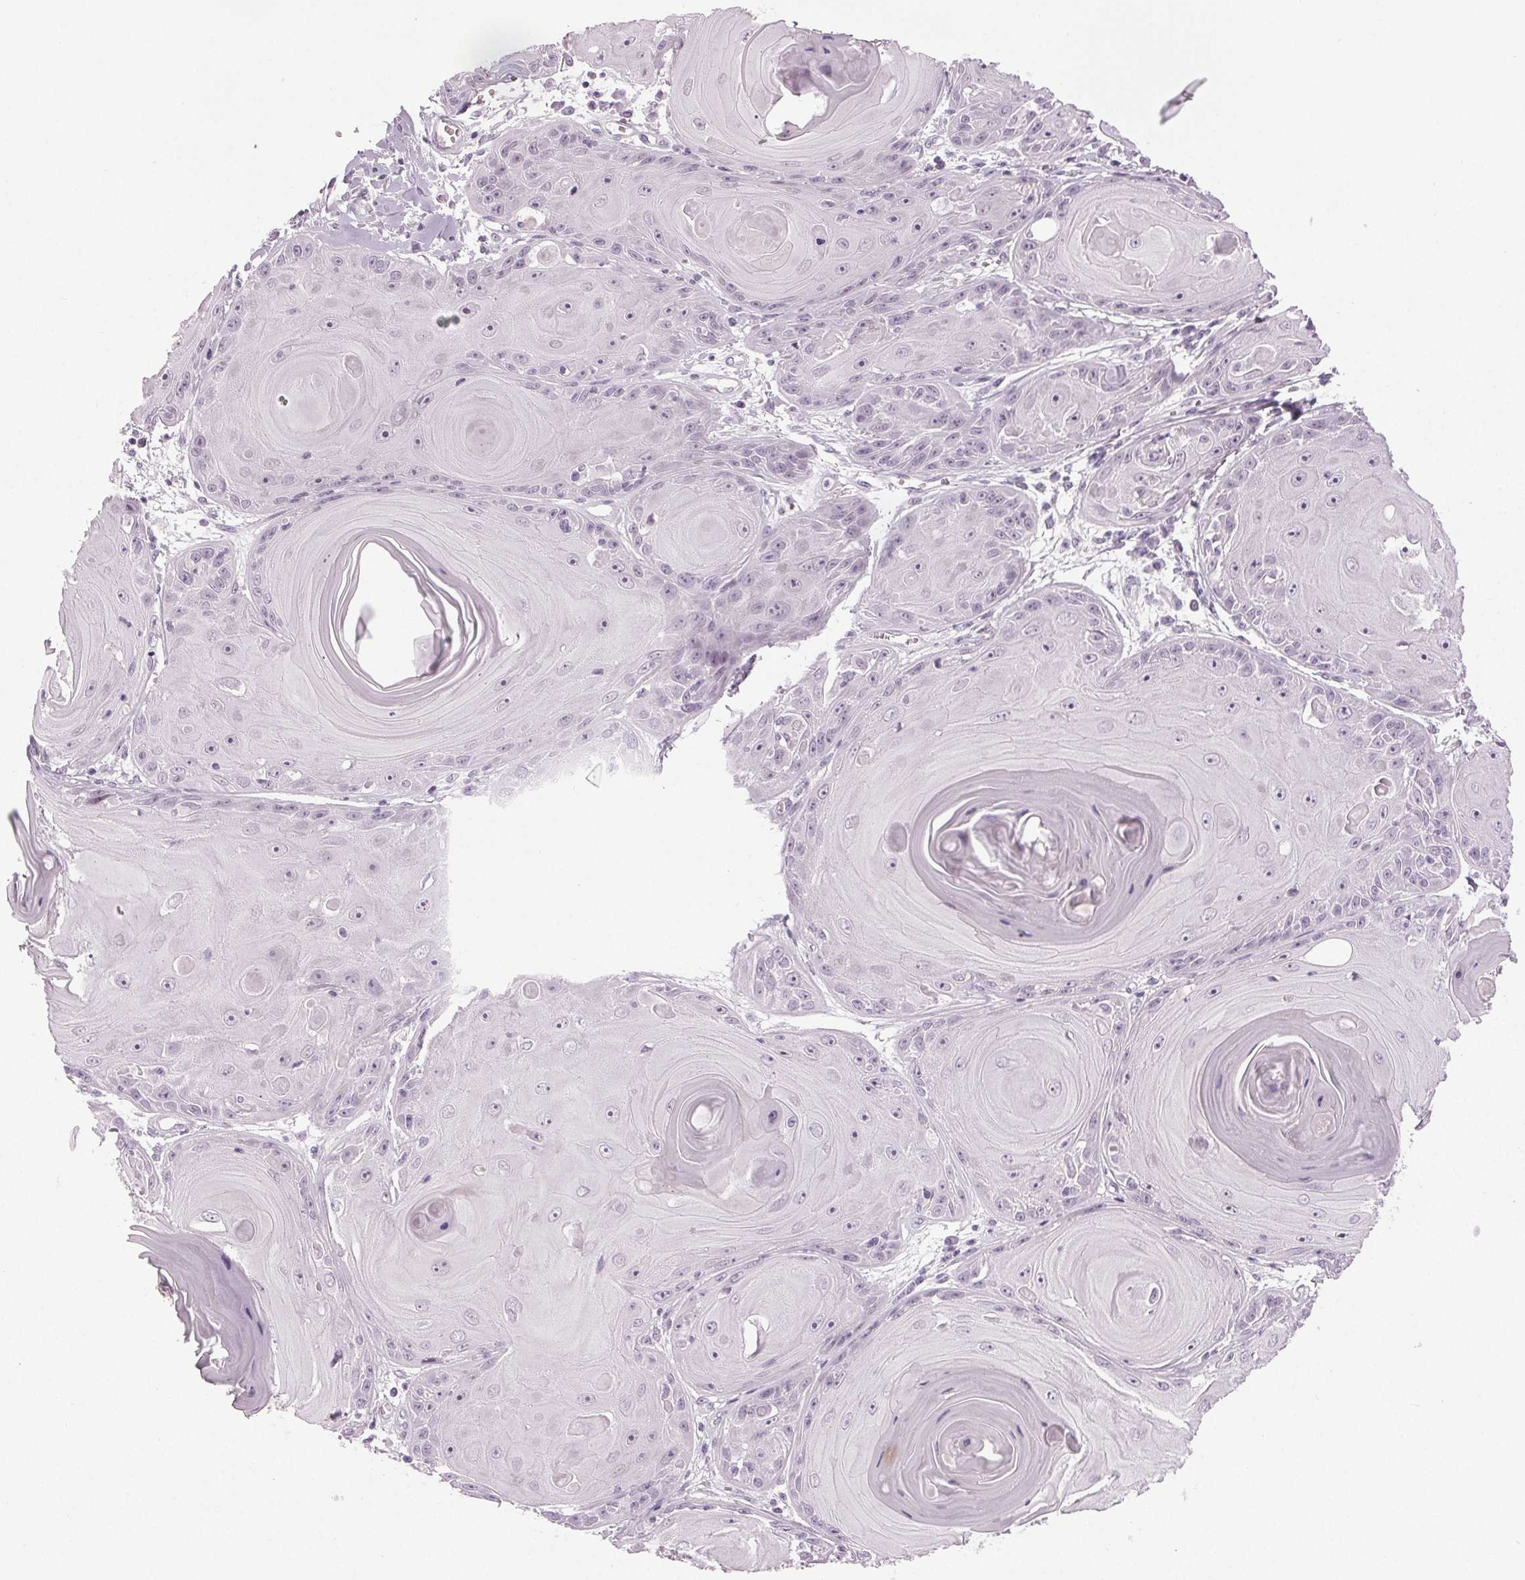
{"staining": {"intensity": "weak", "quantity": "25%-75%", "location": "nuclear"}, "tissue": "skin cancer", "cell_type": "Tumor cells", "image_type": "cancer", "snomed": [{"axis": "morphology", "description": "Squamous cell carcinoma, NOS"}, {"axis": "topography", "description": "Skin"}, {"axis": "topography", "description": "Vulva"}], "caption": "Skin cancer stained for a protein reveals weak nuclear positivity in tumor cells.", "gene": "IGF2BP1", "patient": {"sex": "female", "age": 85}}